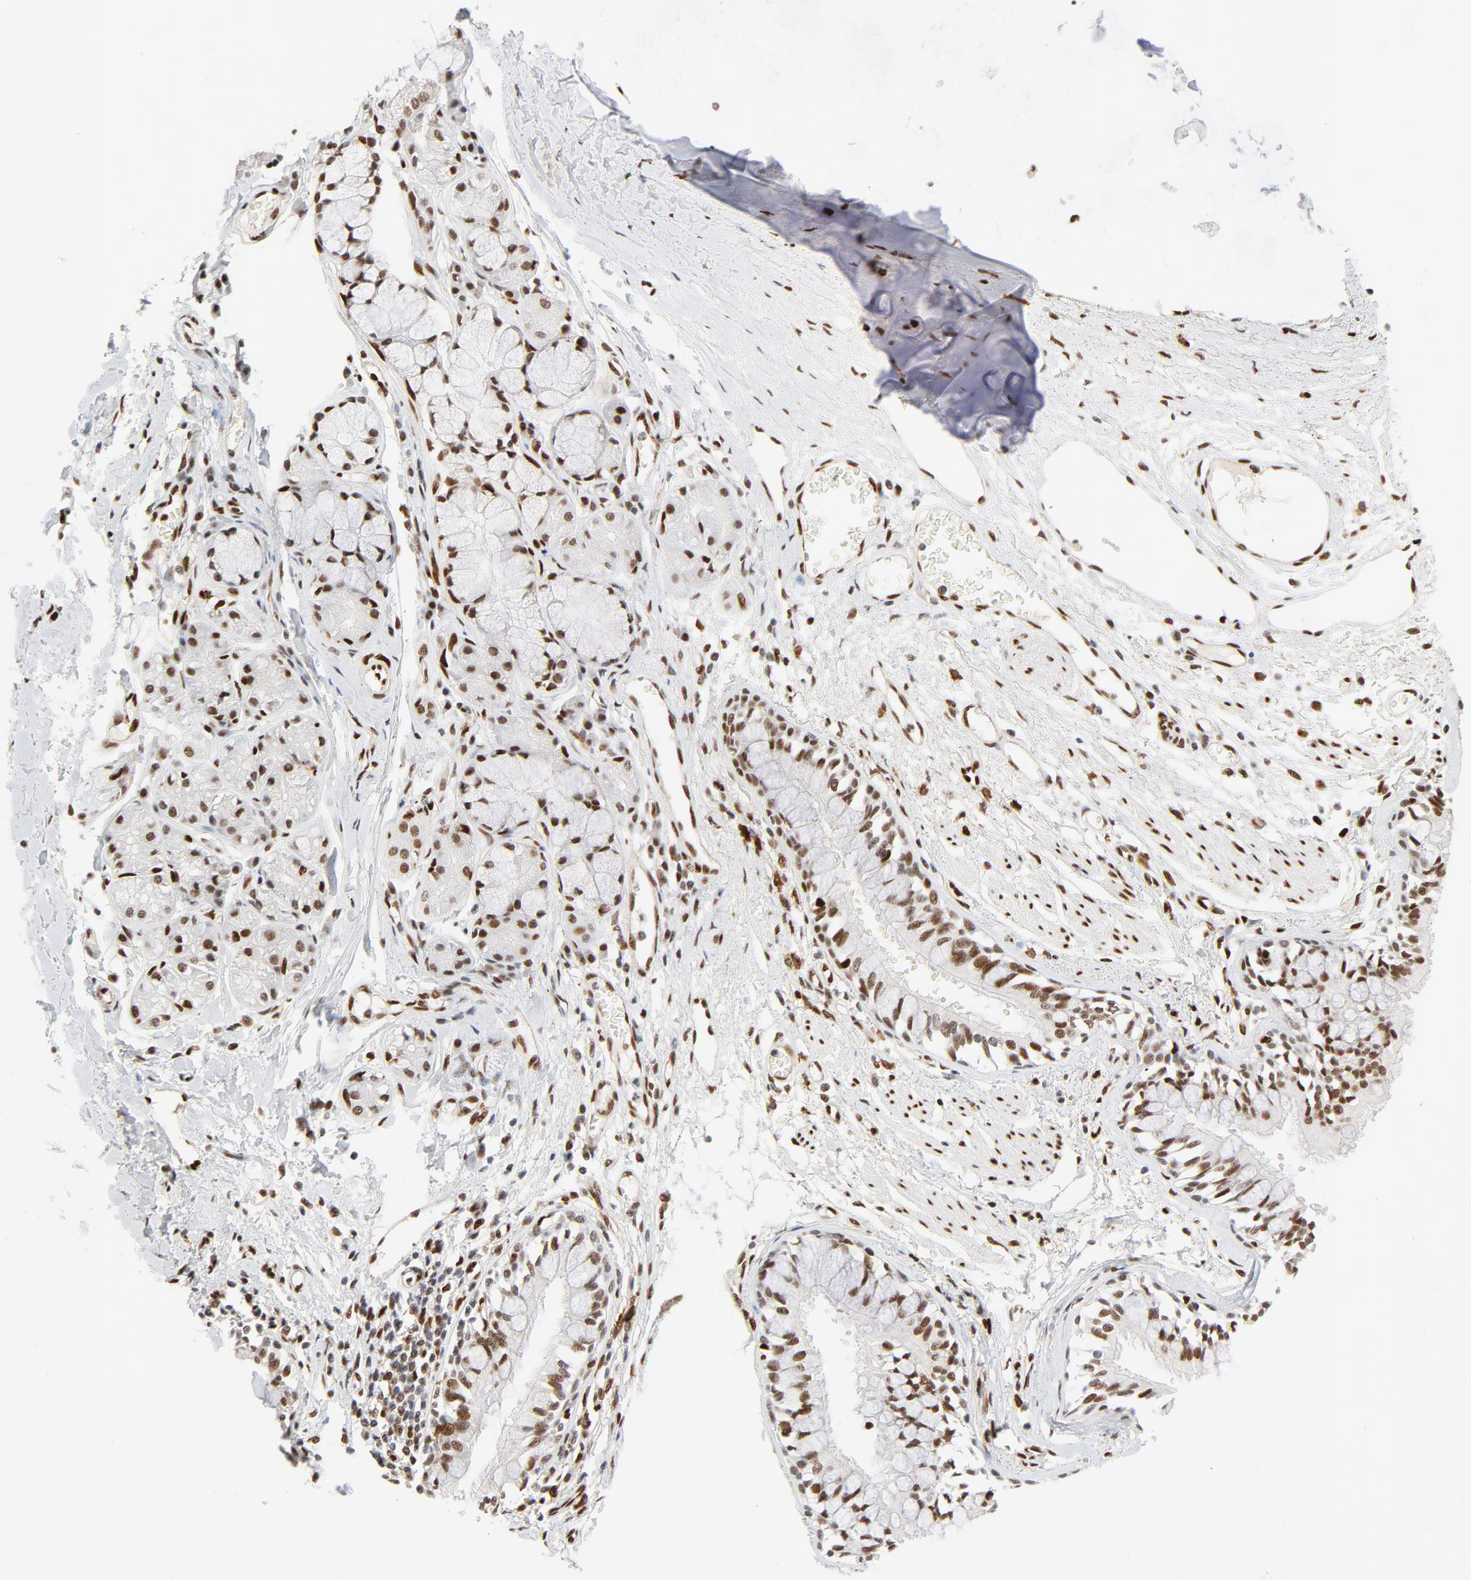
{"staining": {"intensity": "moderate", "quantity": ">75%", "location": "nuclear"}, "tissue": "bronchus", "cell_type": "Respiratory epithelial cells", "image_type": "normal", "snomed": [{"axis": "morphology", "description": "Normal tissue, NOS"}, {"axis": "topography", "description": "Bronchus"}, {"axis": "topography", "description": "Lung"}], "caption": "DAB (3,3'-diaminobenzidine) immunohistochemical staining of benign human bronchus shows moderate nuclear protein expression in about >75% of respiratory epithelial cells. Nuclei are stained in blue.", "gene": "MEF2A", "patient": {"sex": "female", "age": 56}}